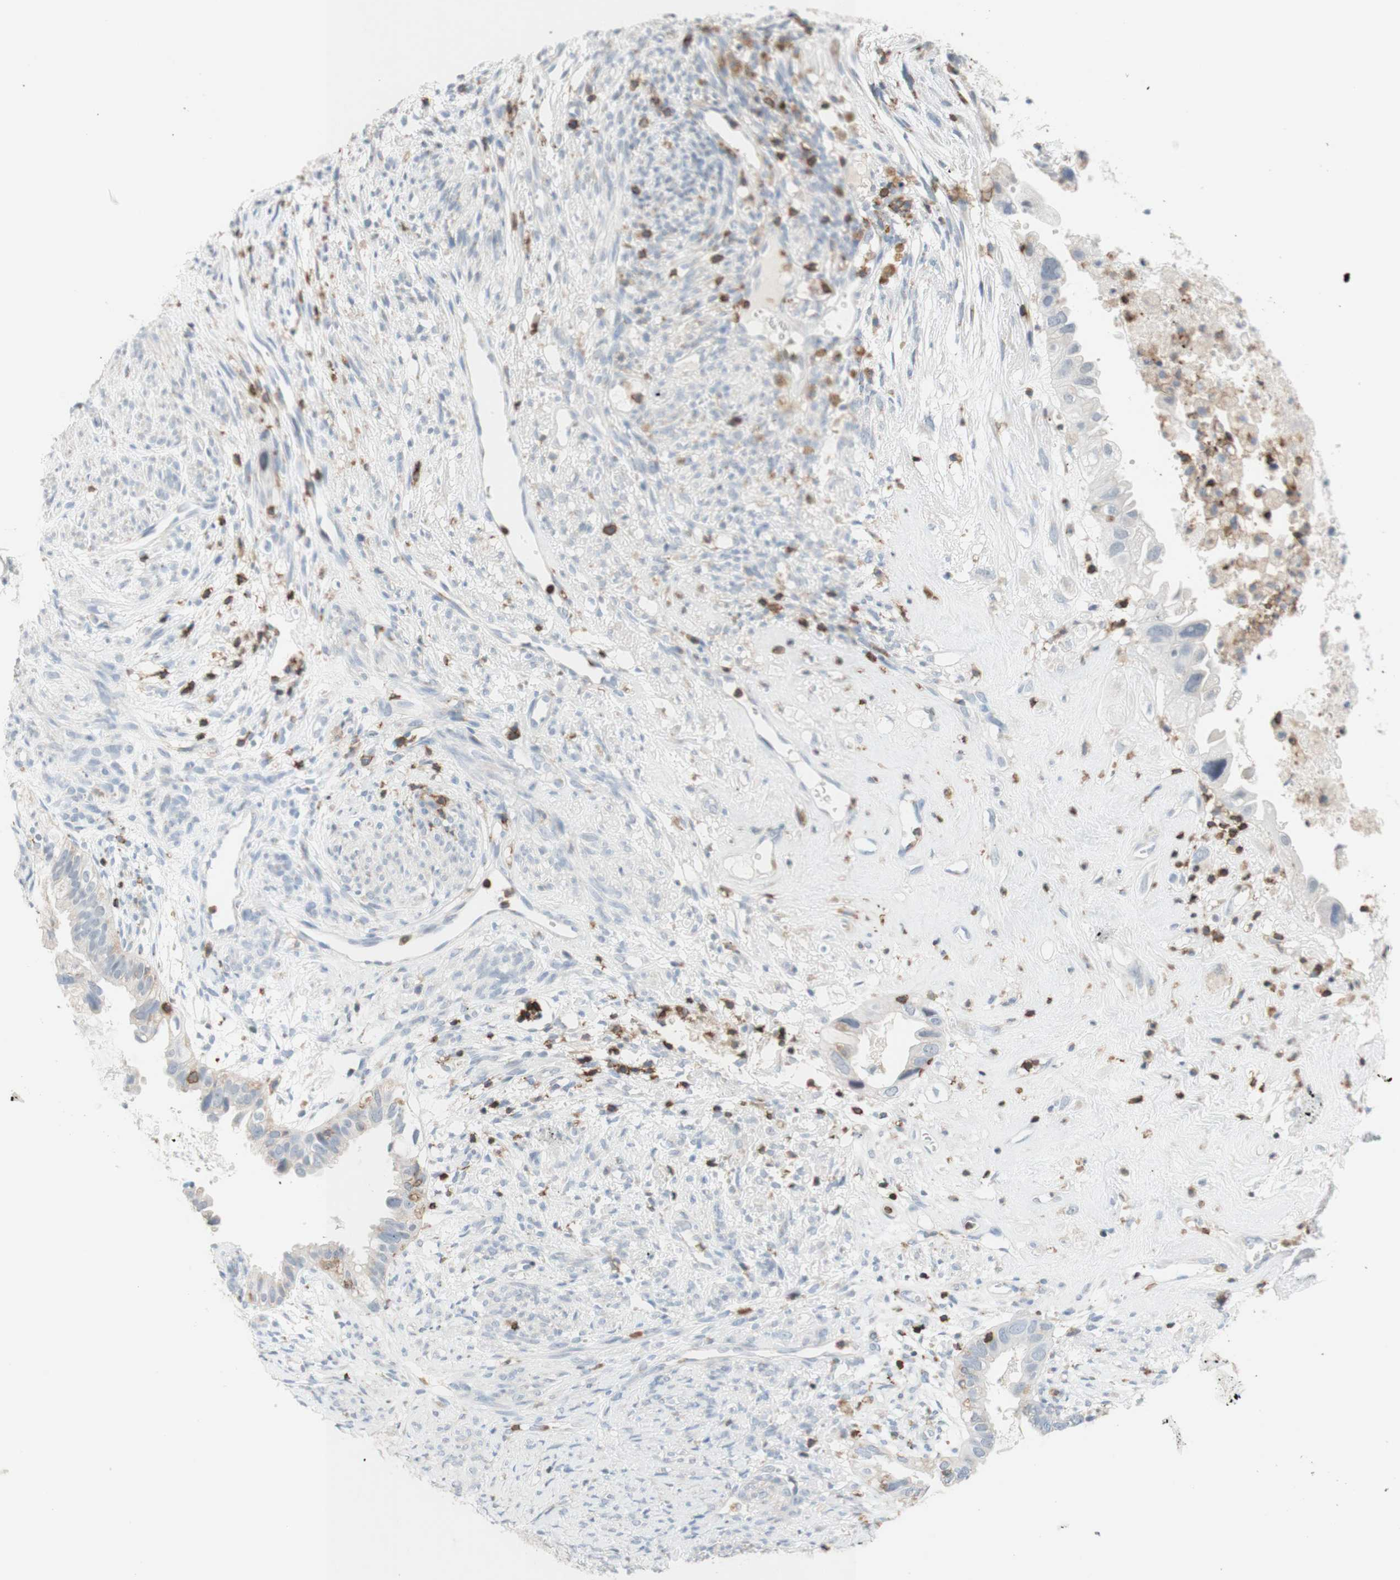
{"staining": {"intensity": "negative", "quantity": "none", "location": "none"}, "tissue": "cervical cancer", "cell_type": "Tumor cells", "image_type": "cancer", "snomed": [{"axis": "morphology", "description": "Normal tissue, NOS"}, {"axis": "morphology", "description": "Adenocarcinoma, NOS"}, {"axis": "topography", "description": "Cervix"}, {"axis": "topography", "description": "Endometrium"}], "caption": "Tumor cells are negative for protein expression in human cervical adenocarcinoma.", "gene": "SPINK6", "patient": {"sex": "female", "age": 86}}